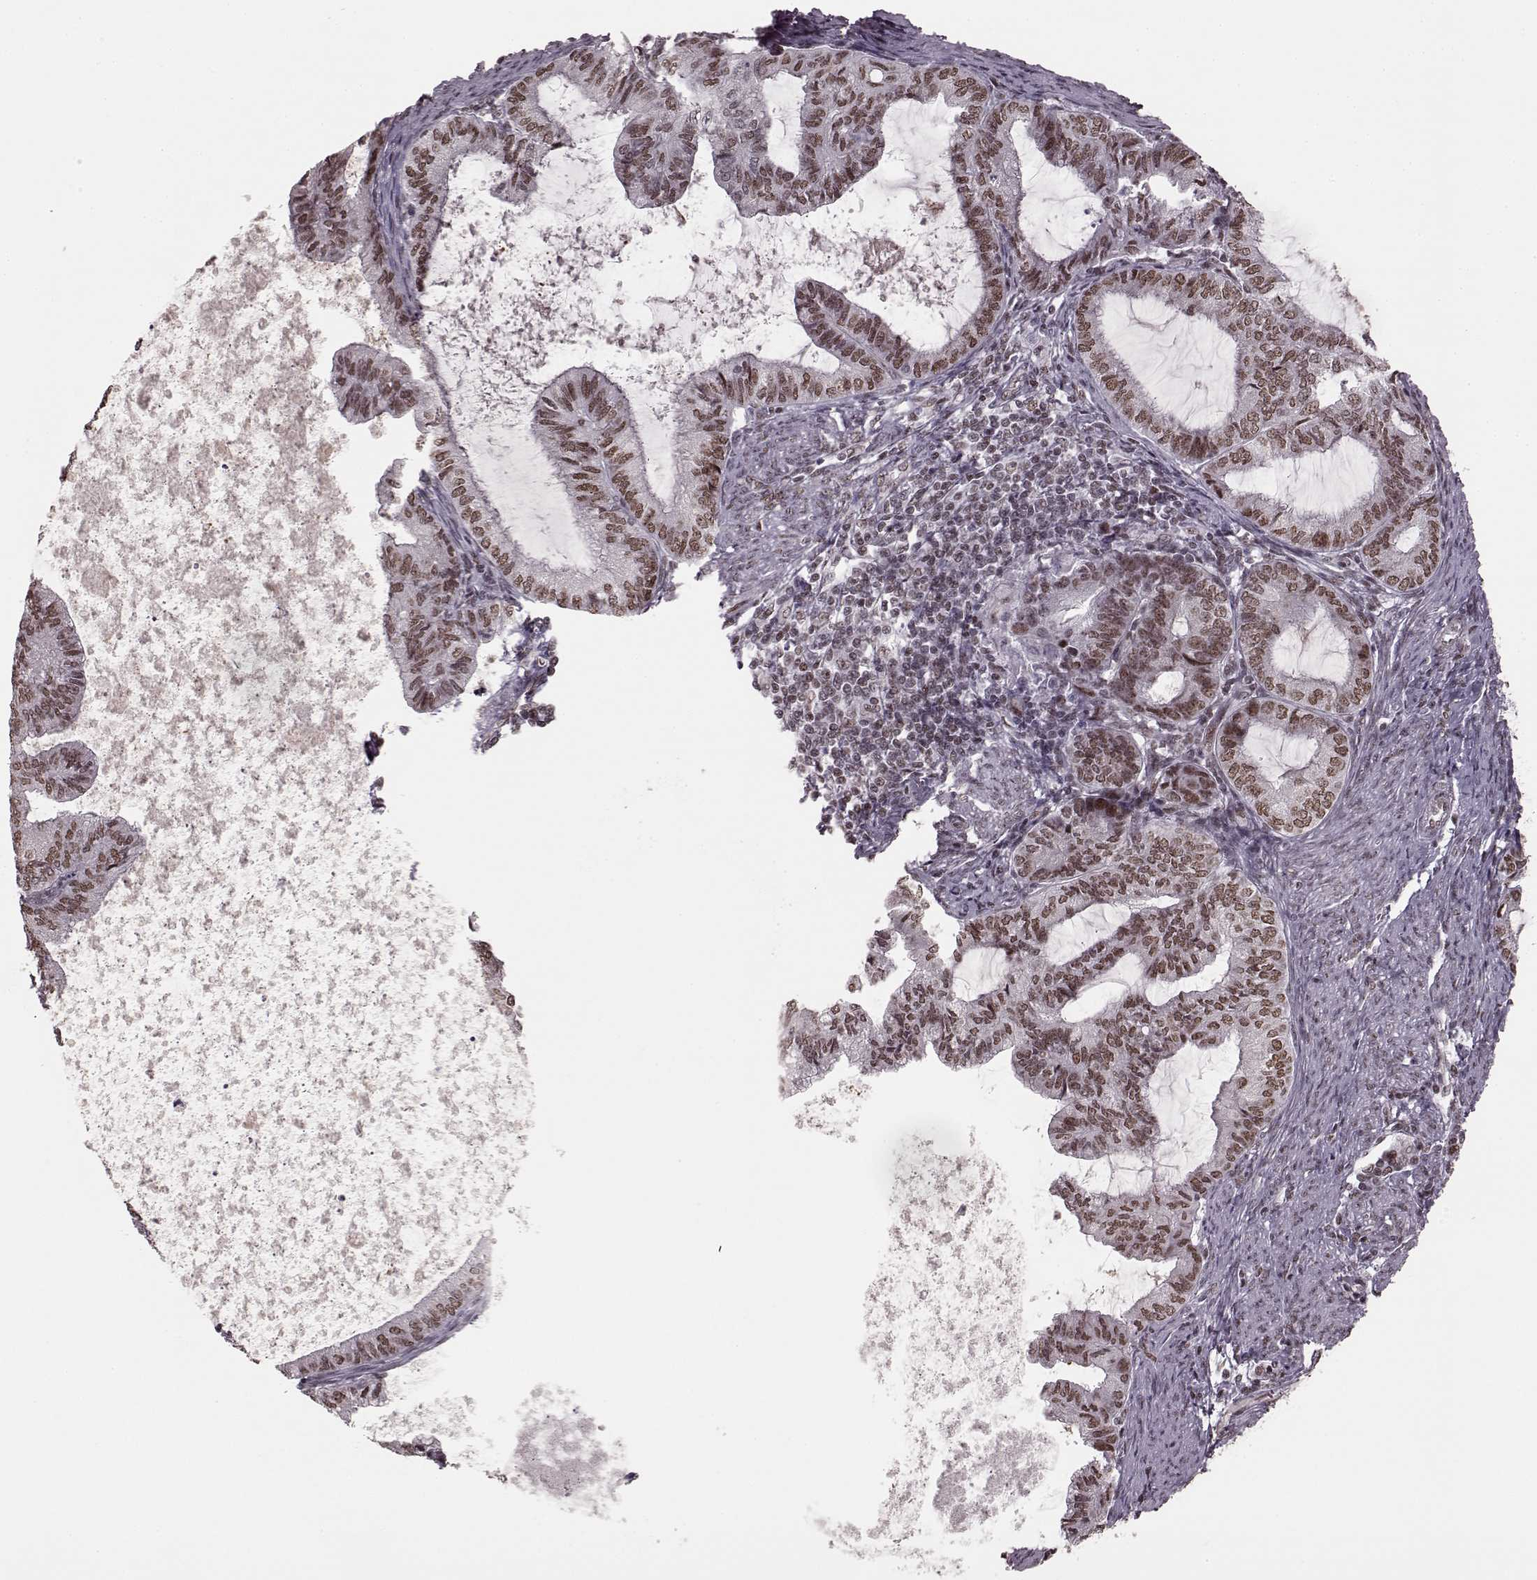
{"staining": {"intensity": "moderate", "quantity": ">75%", "location": "nuclear"}, "tissue": "endometrial cancer", "cell_type": "Tumor cells", "image_type": "cancer", "snomed": [{"axis": "morphology", "description": "Adenocarcinoma, NOS"}, {"axis": "topography", "description": "Endometrium"}], "caption": "Adenocarcinoma (endometrial) tissue reveals moderate nuclear positivity in about >75% of tumor cells", "gene": "NR2C1", "patient": {"sex": "female", "age": 86}}